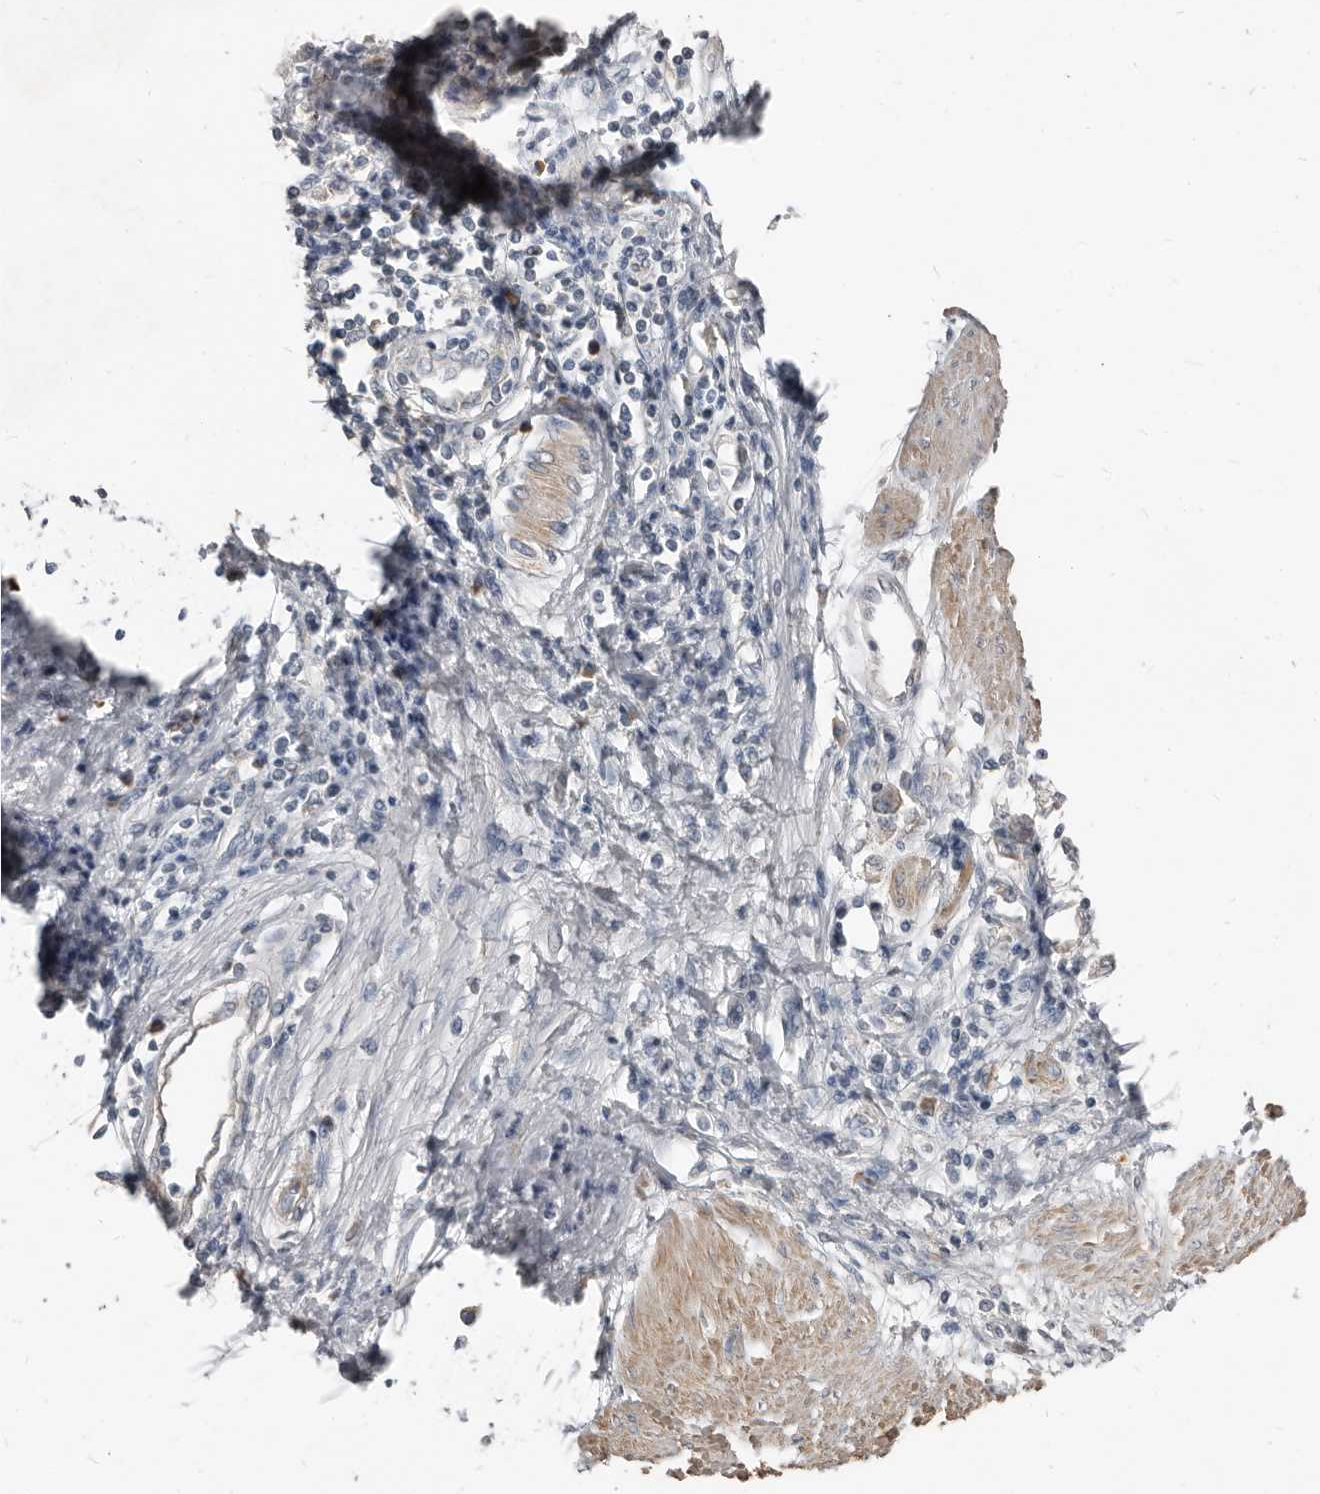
{"staining": {"intensity": "negative", "quantity": "none", "location": "none"}, "tissue": "stomach cancer", "cell_type": "Tumor cells", "image_type": "cancer", "snomed": [{"axis": "morphology", "description": "Adenocarcinoma, NOS"}, {"axis": "topography", "description": "Stomach"}], "caption": "IHC of human stomach cancer (adenocarcinoma) shows no staining in tumor cells.", "gene": "AKNAD1", "patient": {"sex": "female", "age": 76}}